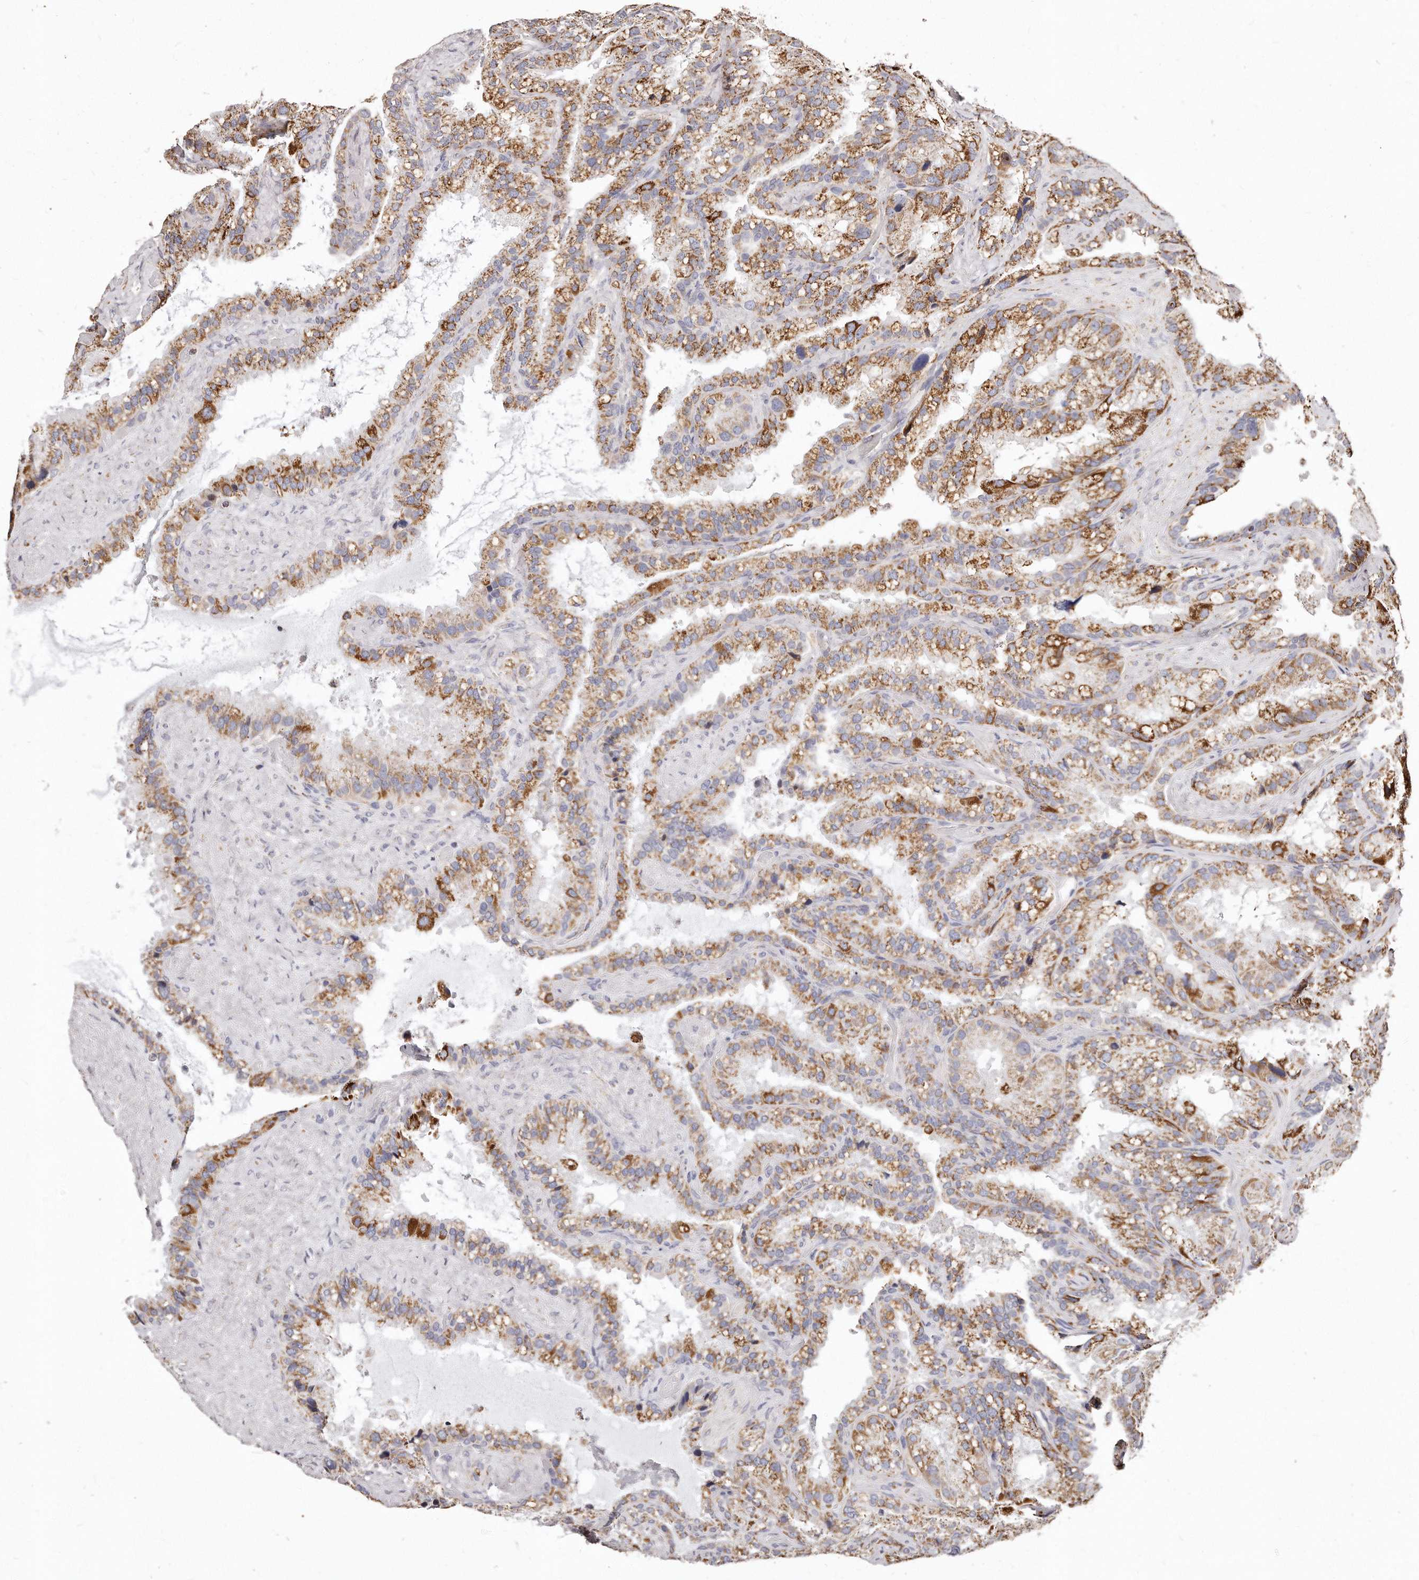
{"staining": {"intensity": "moderate", "quantity": ">75%", "location": "cytoplasmic/membranous"}, "tissue": "seminal vesicle", "cell_type": "Glandular cells", "image_type": "normal", "snomed": [{"axis": "morphology", "description": "Normal tissue, NOS"}, {"axis": "topography", "description": "Prostate"}, {"axis": "topography", "description": "Seminal veicle"}], "caption": "Protein staining reveals moderate cytoplasmic/membranous expression in approximately >75% of glandular cells in benign seminal vesicle. The staining is performed using DAB brown chromogen to label protein expression. The nuclei are counter-stained blue using hematoxylin.", "gene": "RTKN", "patient": {"sex": "male", "age": 68}}